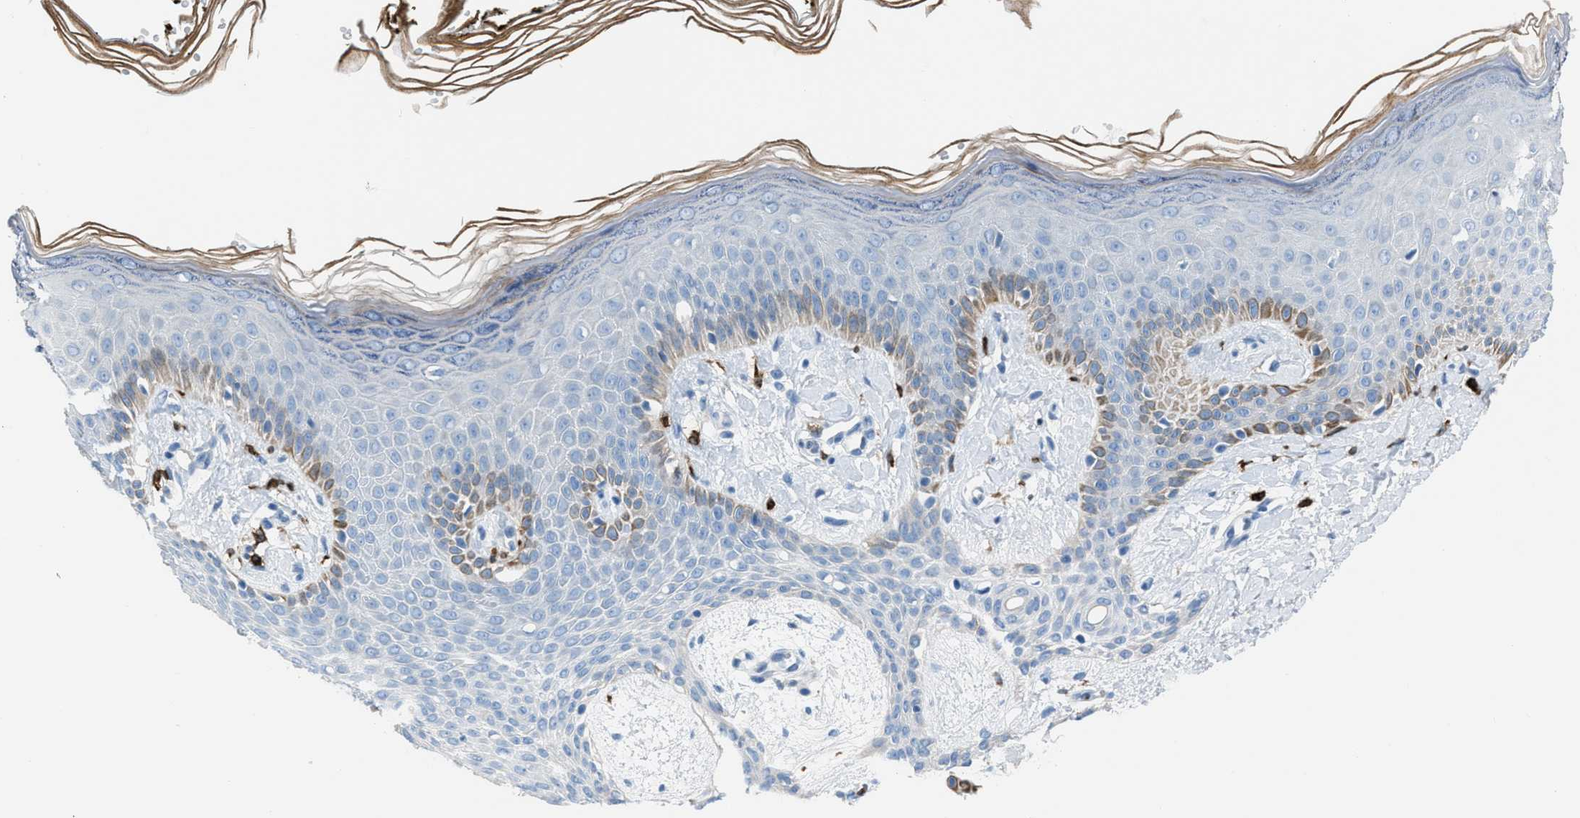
{"staining": {"intensity": "moderate", "quantity": ">75%", "location": "cytoplasmic/membranous"}, "tissue": "skin", "cell_type": "Fibroblasts", "image_type": "normal", "snomed": [{"axis": "morphology", "description": "Normal tissue, NOS"}, {"axis": "topography", "description": "Skin"}, {"axis": "topography", "description": "Peripheral nerve tissue"}], "caption": "DAB immunohistochemical staining of normal skin demonstrates moderate cytoplasmic/membranous protein positivity in approximately >75% of fibroblasts.", "gene": "CLEC10A", "patient": {"sex": "male", "age": 24}}